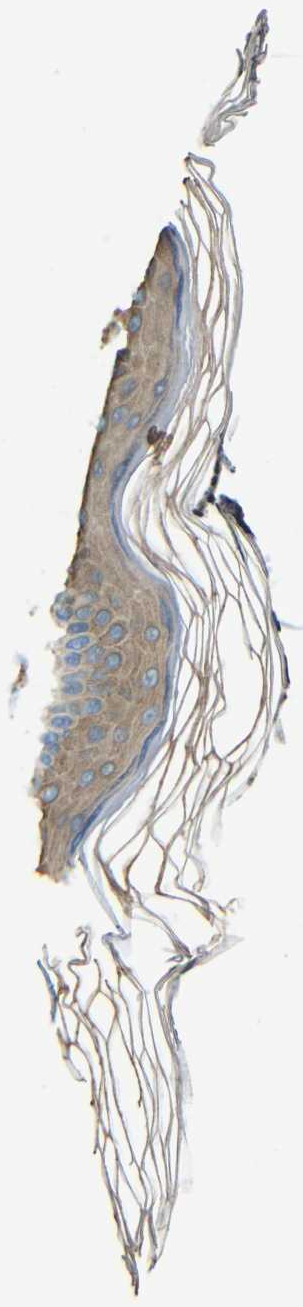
{"staining": {"intensity": "weak", "quantity": ">75%", "location": "cytoplasmic/membranous"}, "tissue": "skin", "cell_type": "Fibroblasts", "image_type": "normal", "snomed": [{"axis": "morphology", "description": "Normal tissue, NOS"}, {"axis": "topography", "description": "Skin"}], "caption": "Weak cytoplasmic/membranous positivity for a protein is appreciated in approximately >75% of fibroblasts of benign skin using immunohistochemistry (IHC).", "gene": "FNDC3A", "patient": {"sex": "female", "age": 19}}